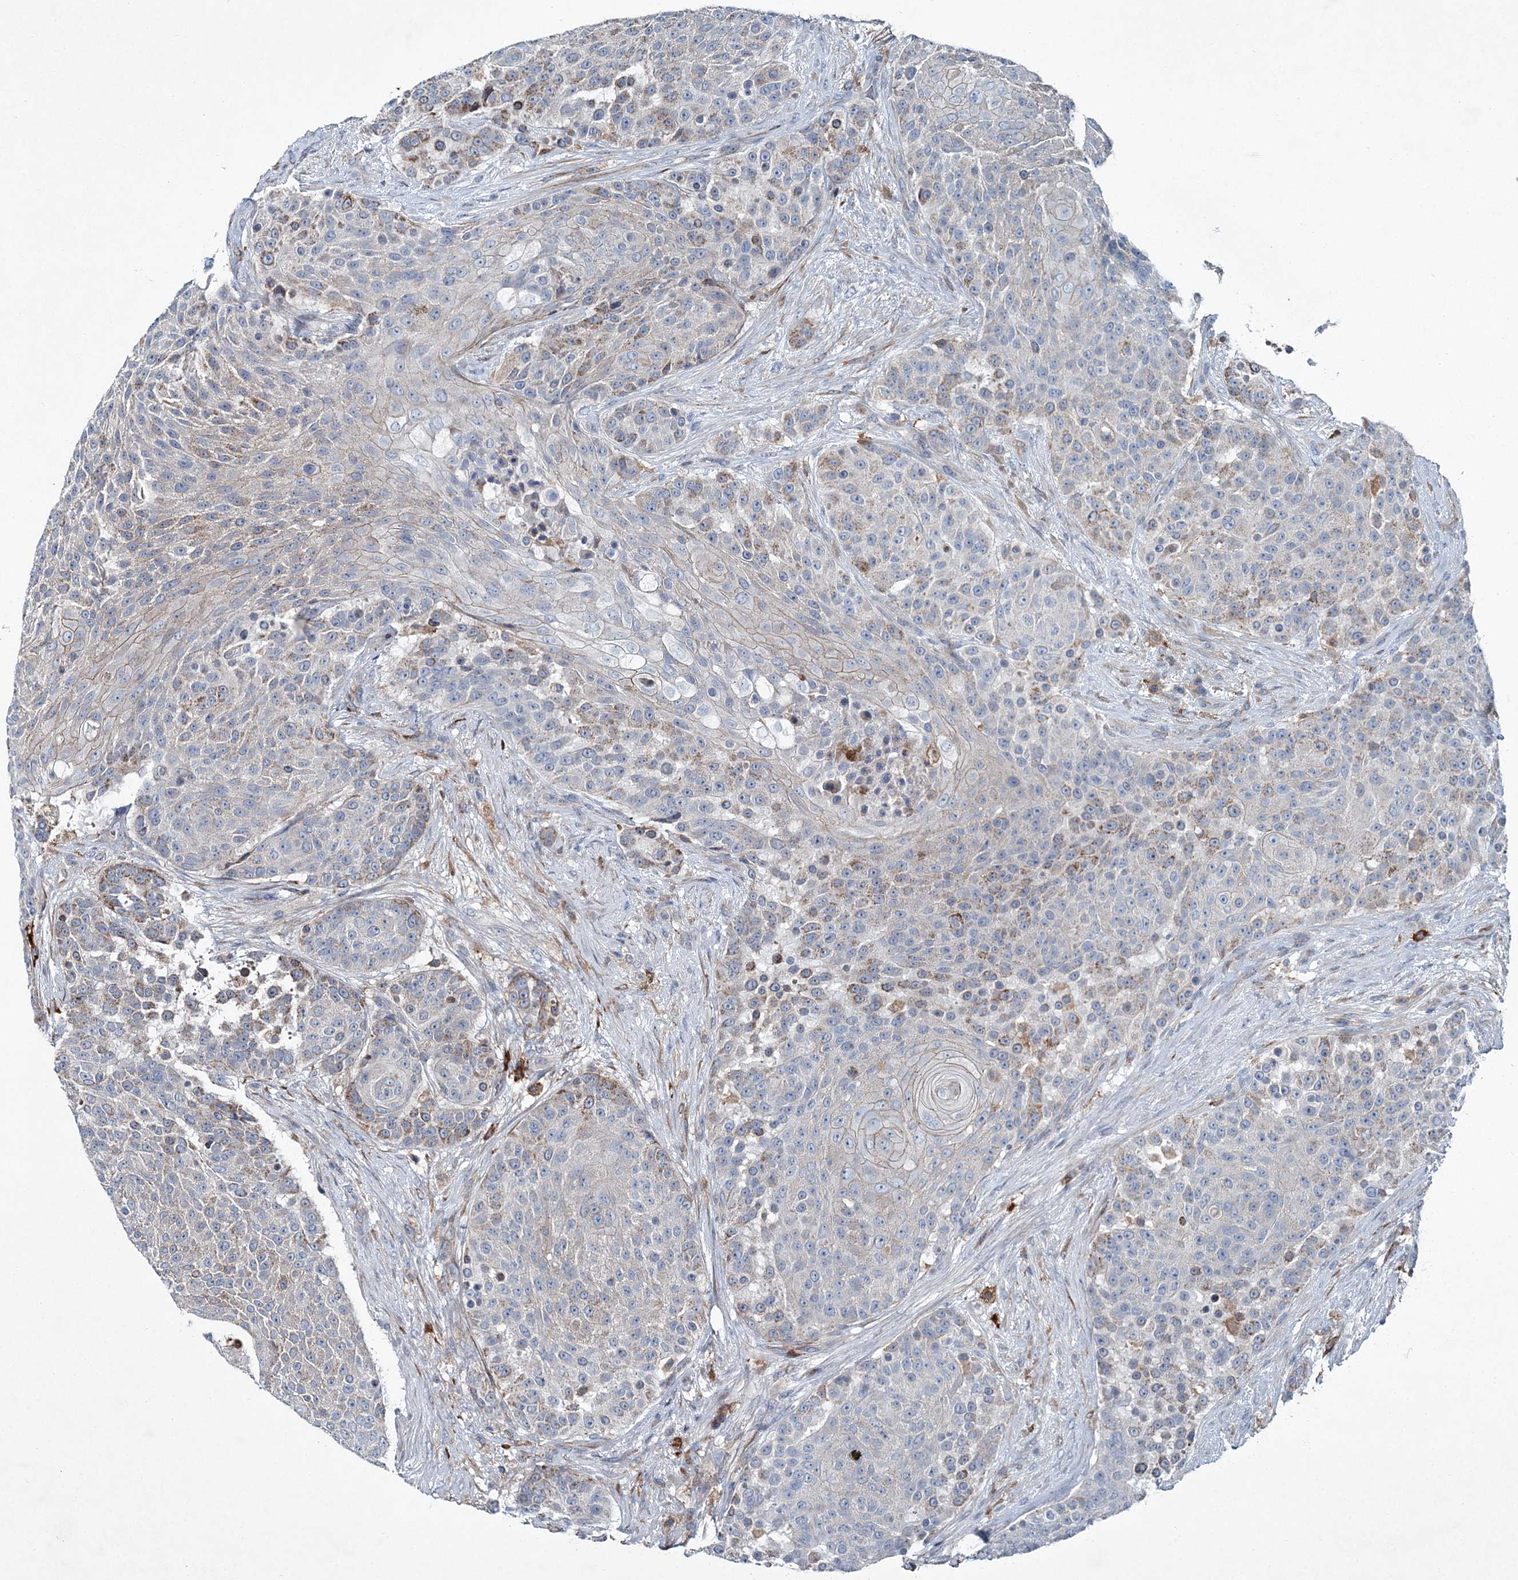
{"staining": {"intensity": "moderate", "quantity": "<25%", "location": "cytoplasmic/membranous"}, "tissue": "urothelial cancer", "cell_type": "Tumor cells", "image_type": "cancer", "snomed": [{"axis": "morphology", "description": "Urothelial carcinoma, High grade"}, {"axis": "topography", "description": "Urinary bladder"}], "caption": "Protein analysis of urothelial cancer tissue exhibits moderate cytoplasmic/membranous expression in about <25% of tumor cells.", "gene": "SPOPL", "patient": {"sex": "female", "age": 63}}